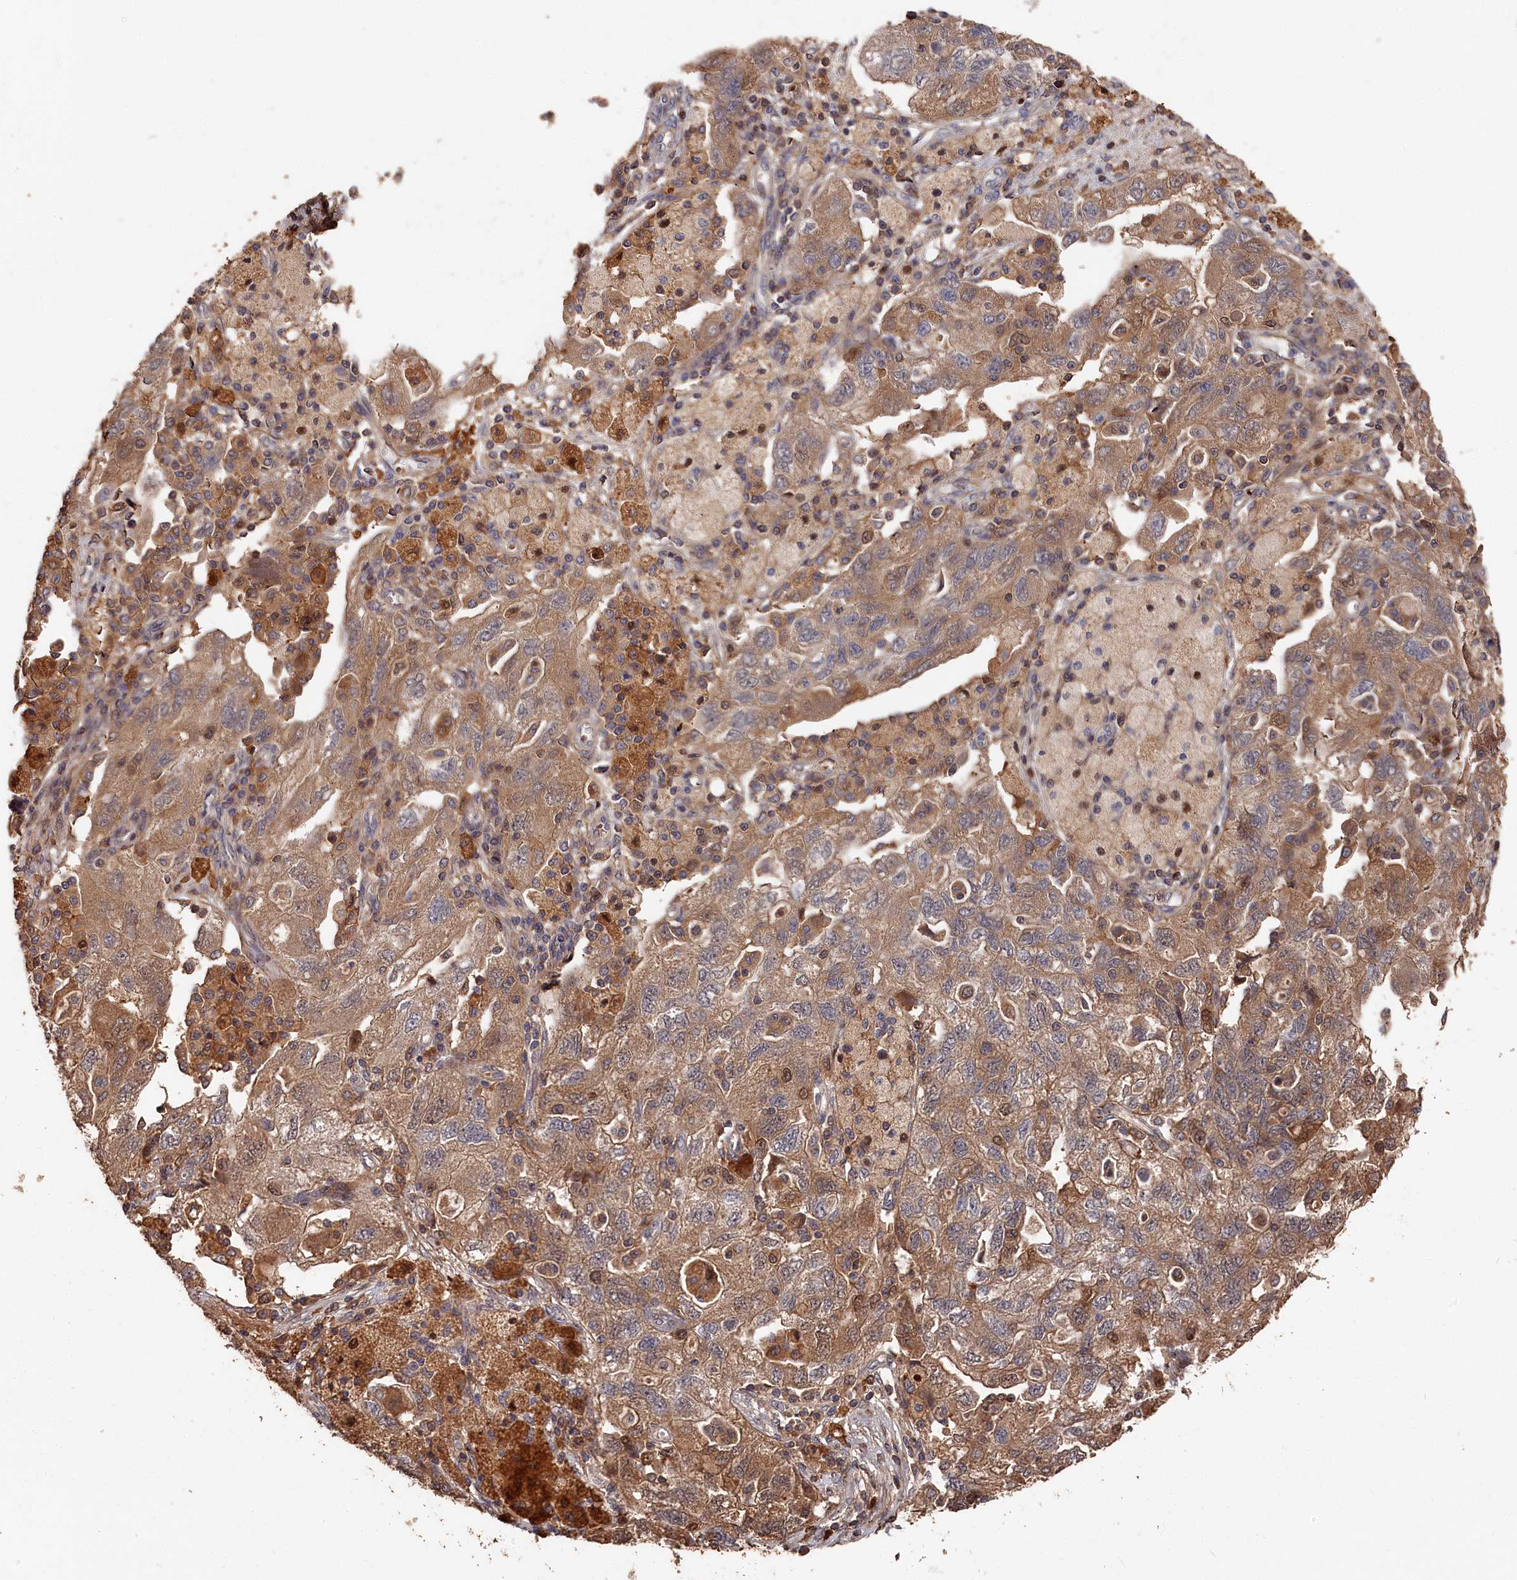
{"staining": {"intensity": "moderate", "quantity": ">75%", "location": "cytoplasmic/membranous"}, "tissue": "ovarian cancer", "cell_type": "Tumor cells", "image_type": "cancer", "snomed": [{"axis": "morphology", "description": "Carcinoma, NOS"}, {"axis": "morphology", "description": "Cystadenocarcinoma, serous, NOS"}, {"axis": "topography", "description": "Ovary"}], "caption": "Carcinoma (ovarian) stained with a protein marker shows moderate staining in tumor cells.", "gene": "RMI2", "patient": {"sex": "female", "age": 69}}